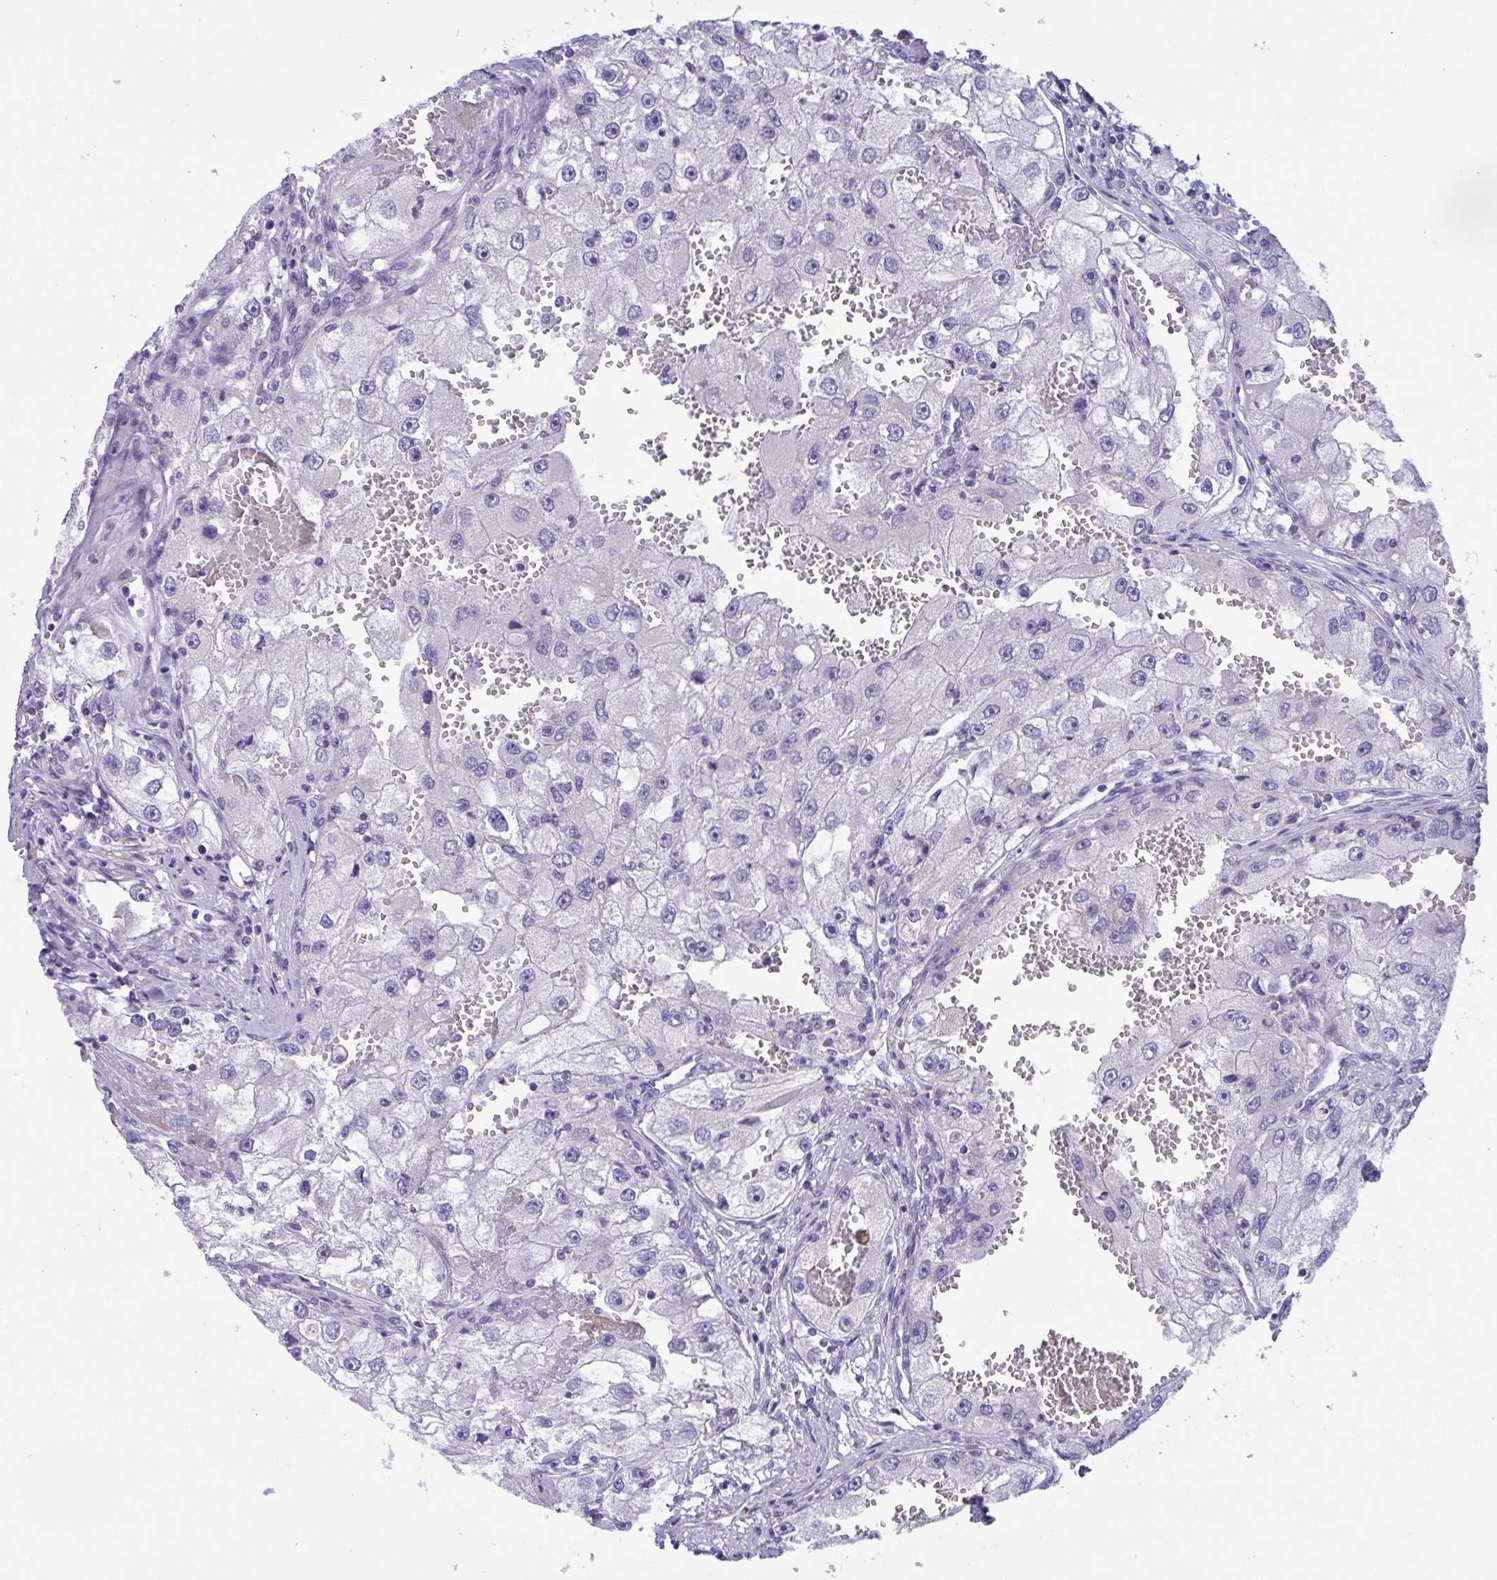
{"staining": {"intensity": "negative", "quantity": "none", "location": "none"}, "tissue": "renal cancer", "cell_type": "Tumor cells", "image_type": "cancer", "snomed": [{"axis": "morphology", "description": "Adenocarcinoma, NOS"}, {"axis": "topography", "description": "Kidney"}], "caption": "Tumor cells are negative for brown protein staining in renal cancer.", "gene": "OXLD1", "patient": {"sex": "male", "age": 63}}